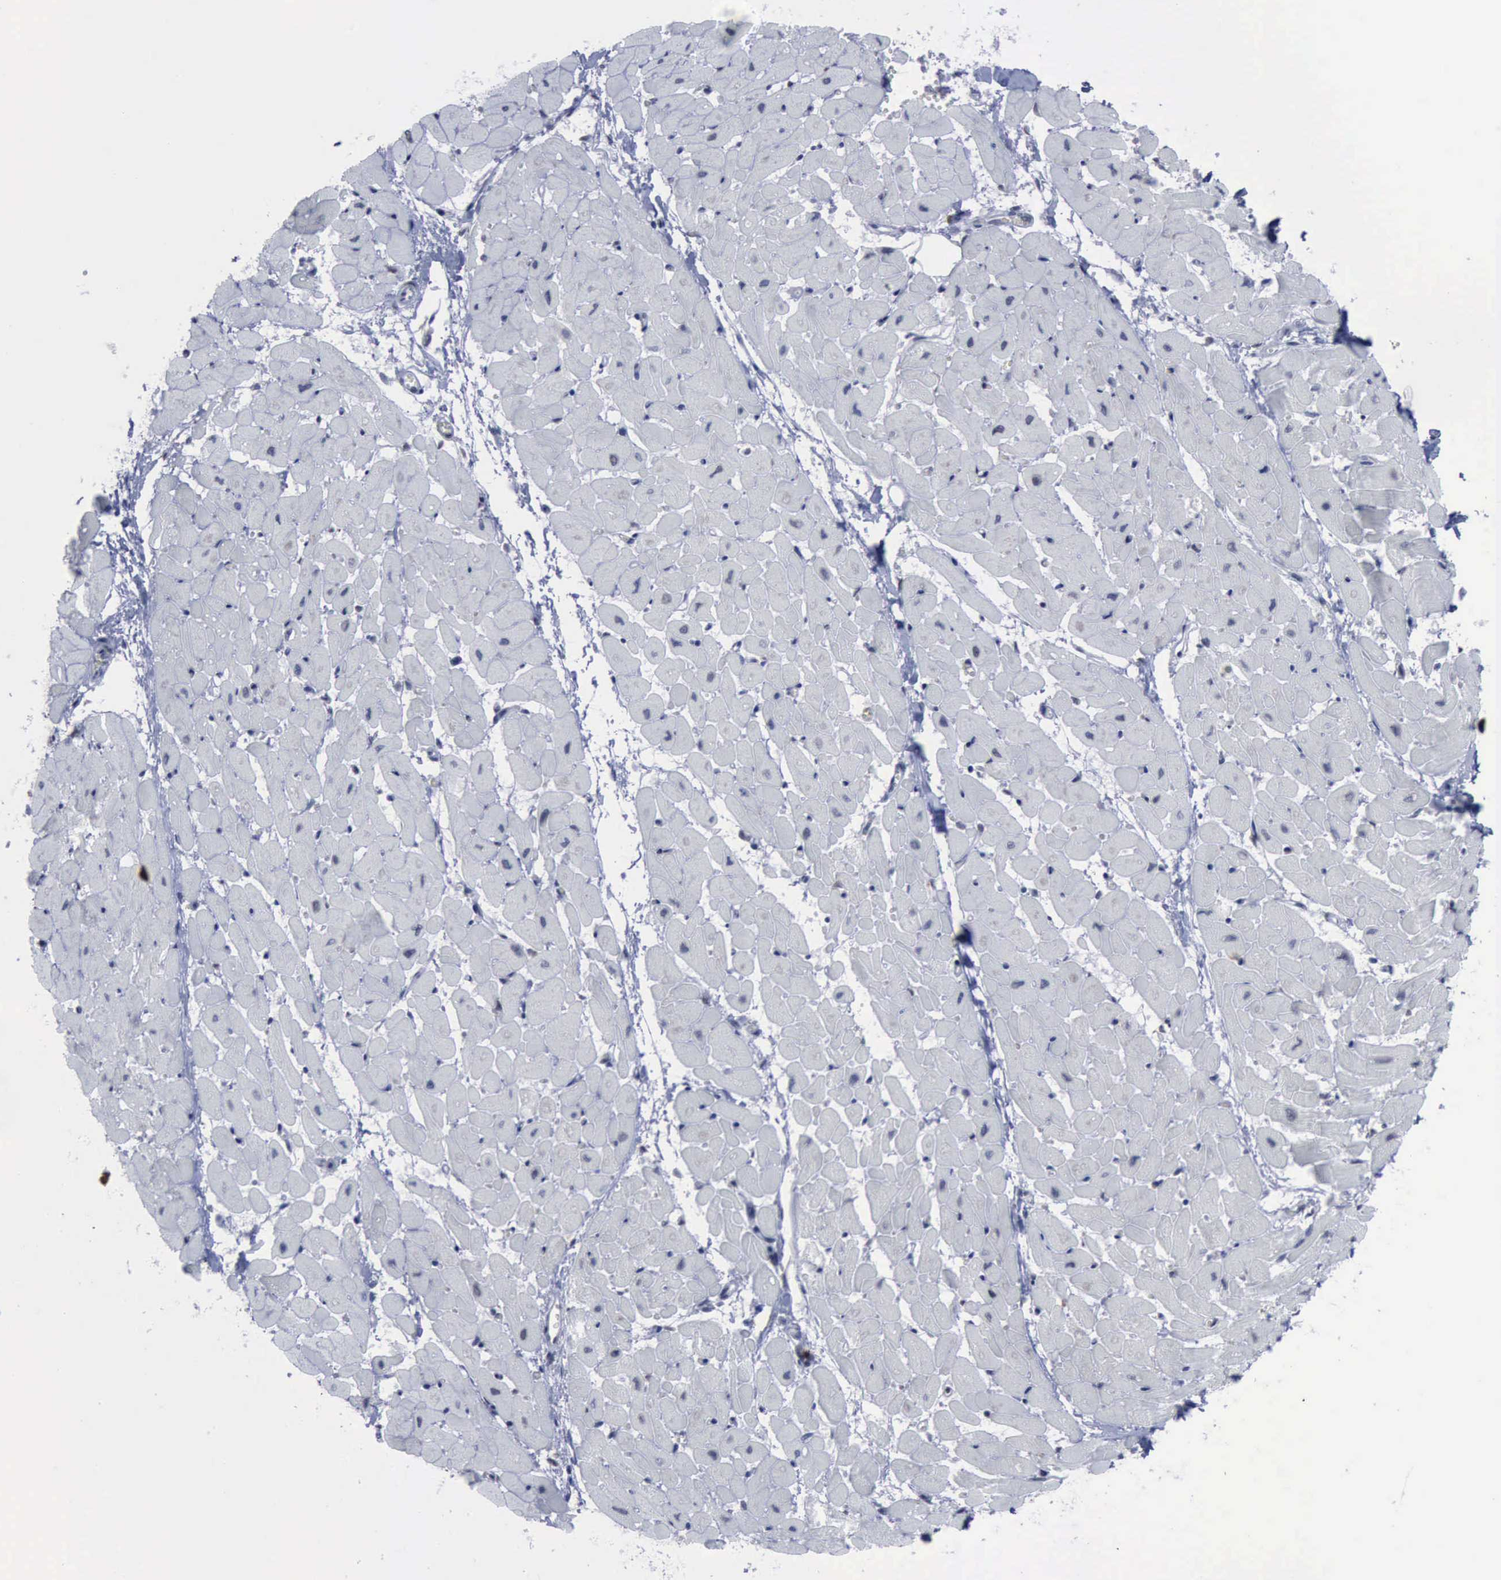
{"staining": {"intensity": "moderate", "quantity": "25%-75%", "location": "nuclear"}, "tissue": "heart muscle", "cell_type": "Cardiomyocytes", "image_type": "normal", "snomed": [{"axis": "morphology", "description": "Normal tissue, NOS"}, {"axis": "topography", "description": "Heart"}], "caption": "Heart muscle stained for a protein (brown) reveals moderate nuclear positive staining in approximately 25%-75% of cardiomyocytes.", "gene": "PCNA", "patient": {"sex": "female", "age": 19}}